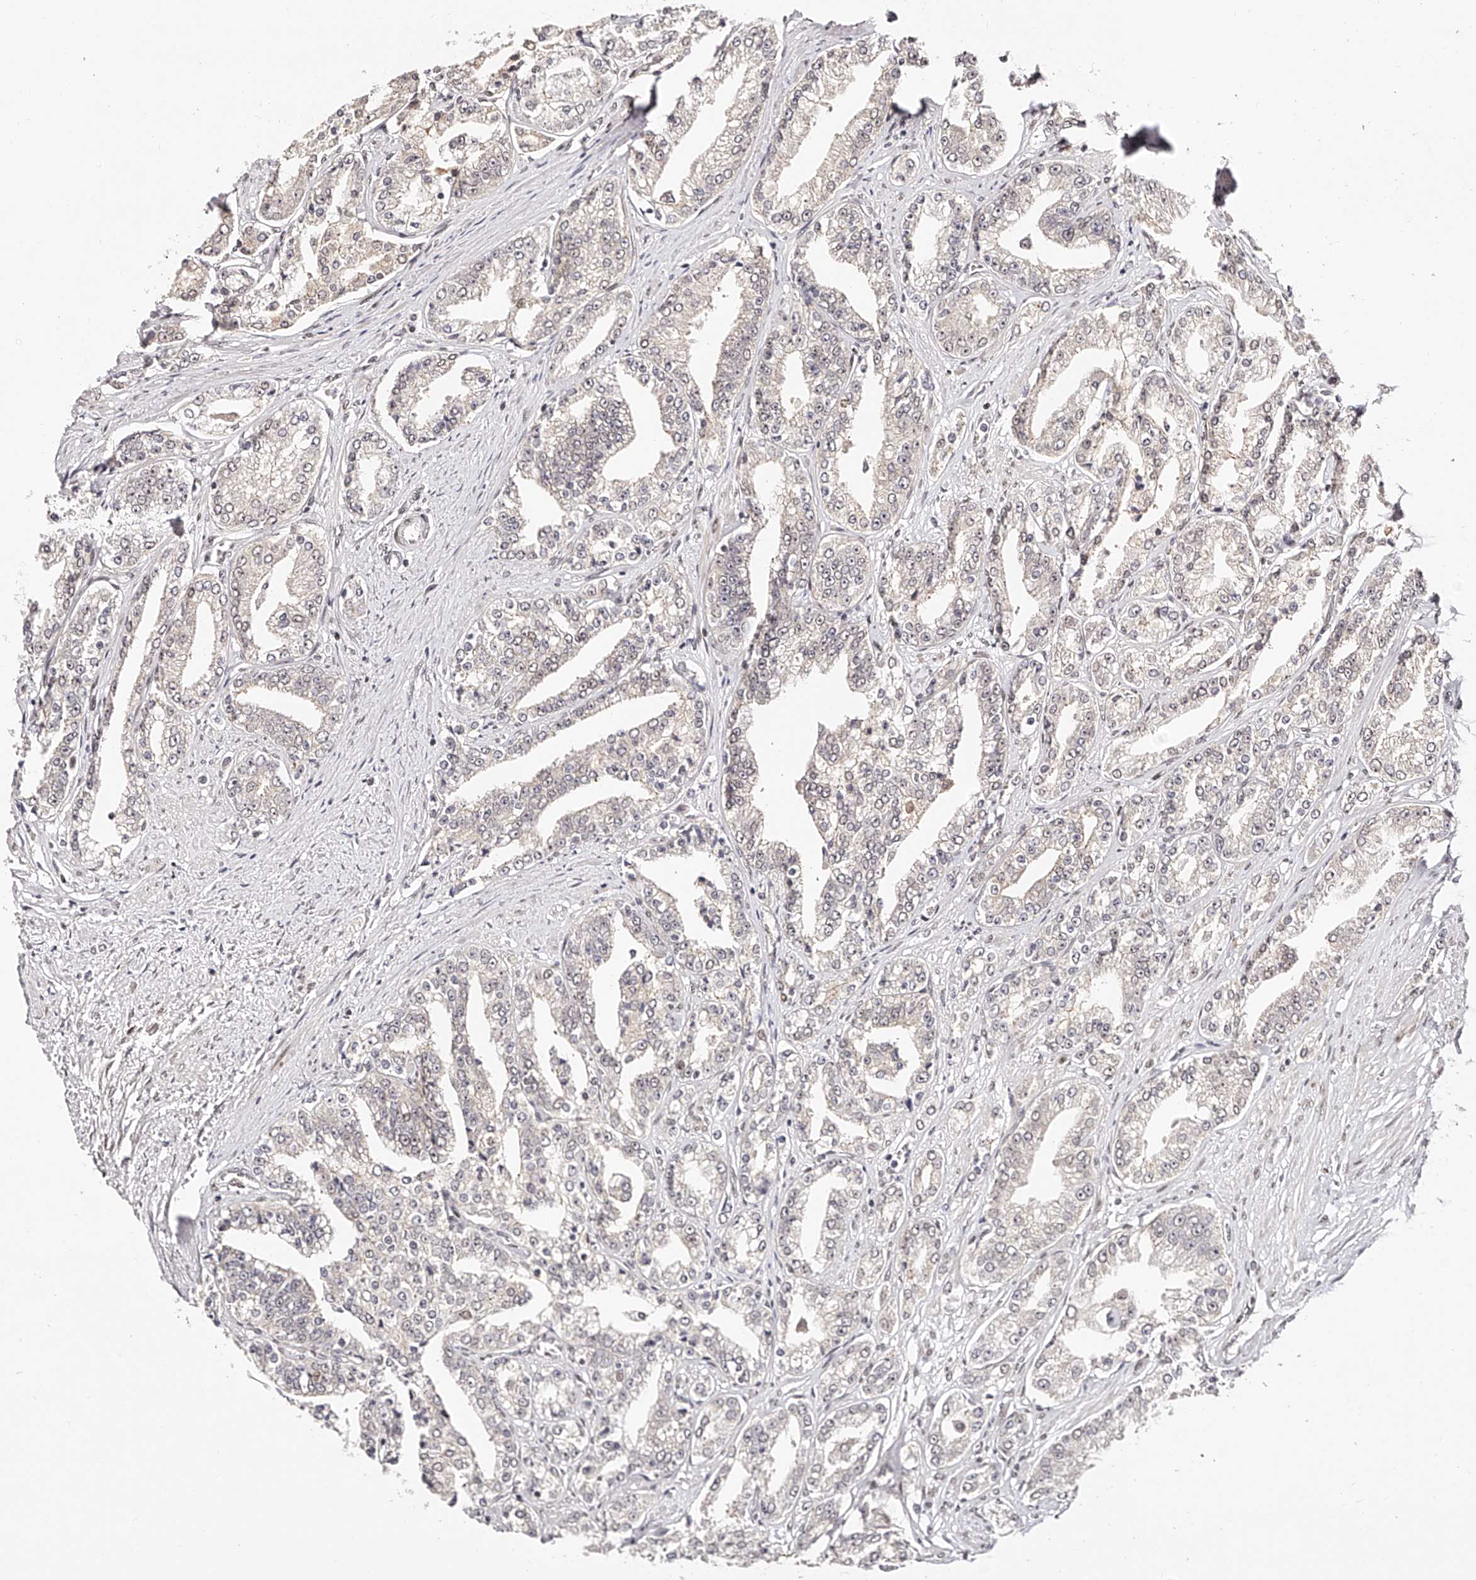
{"staining": {"intensity": "negative", "quantity": "none", "location": "none"}, "tissue": "prostate cancer", "cell_type": "Tumor cells", "image_type": "cancer", "snomed": [{"axis": "morphology", "description": "Adenocarcinoma, High grade"}, {"axis": "topography", "description": "Prostate"}], "caption": "An IHC image of prostate cancer is shown. There is no staining in tumor cells of prostate cancer.", "gene": "USF3", "patient": {"sex": "male", "age": 71}}